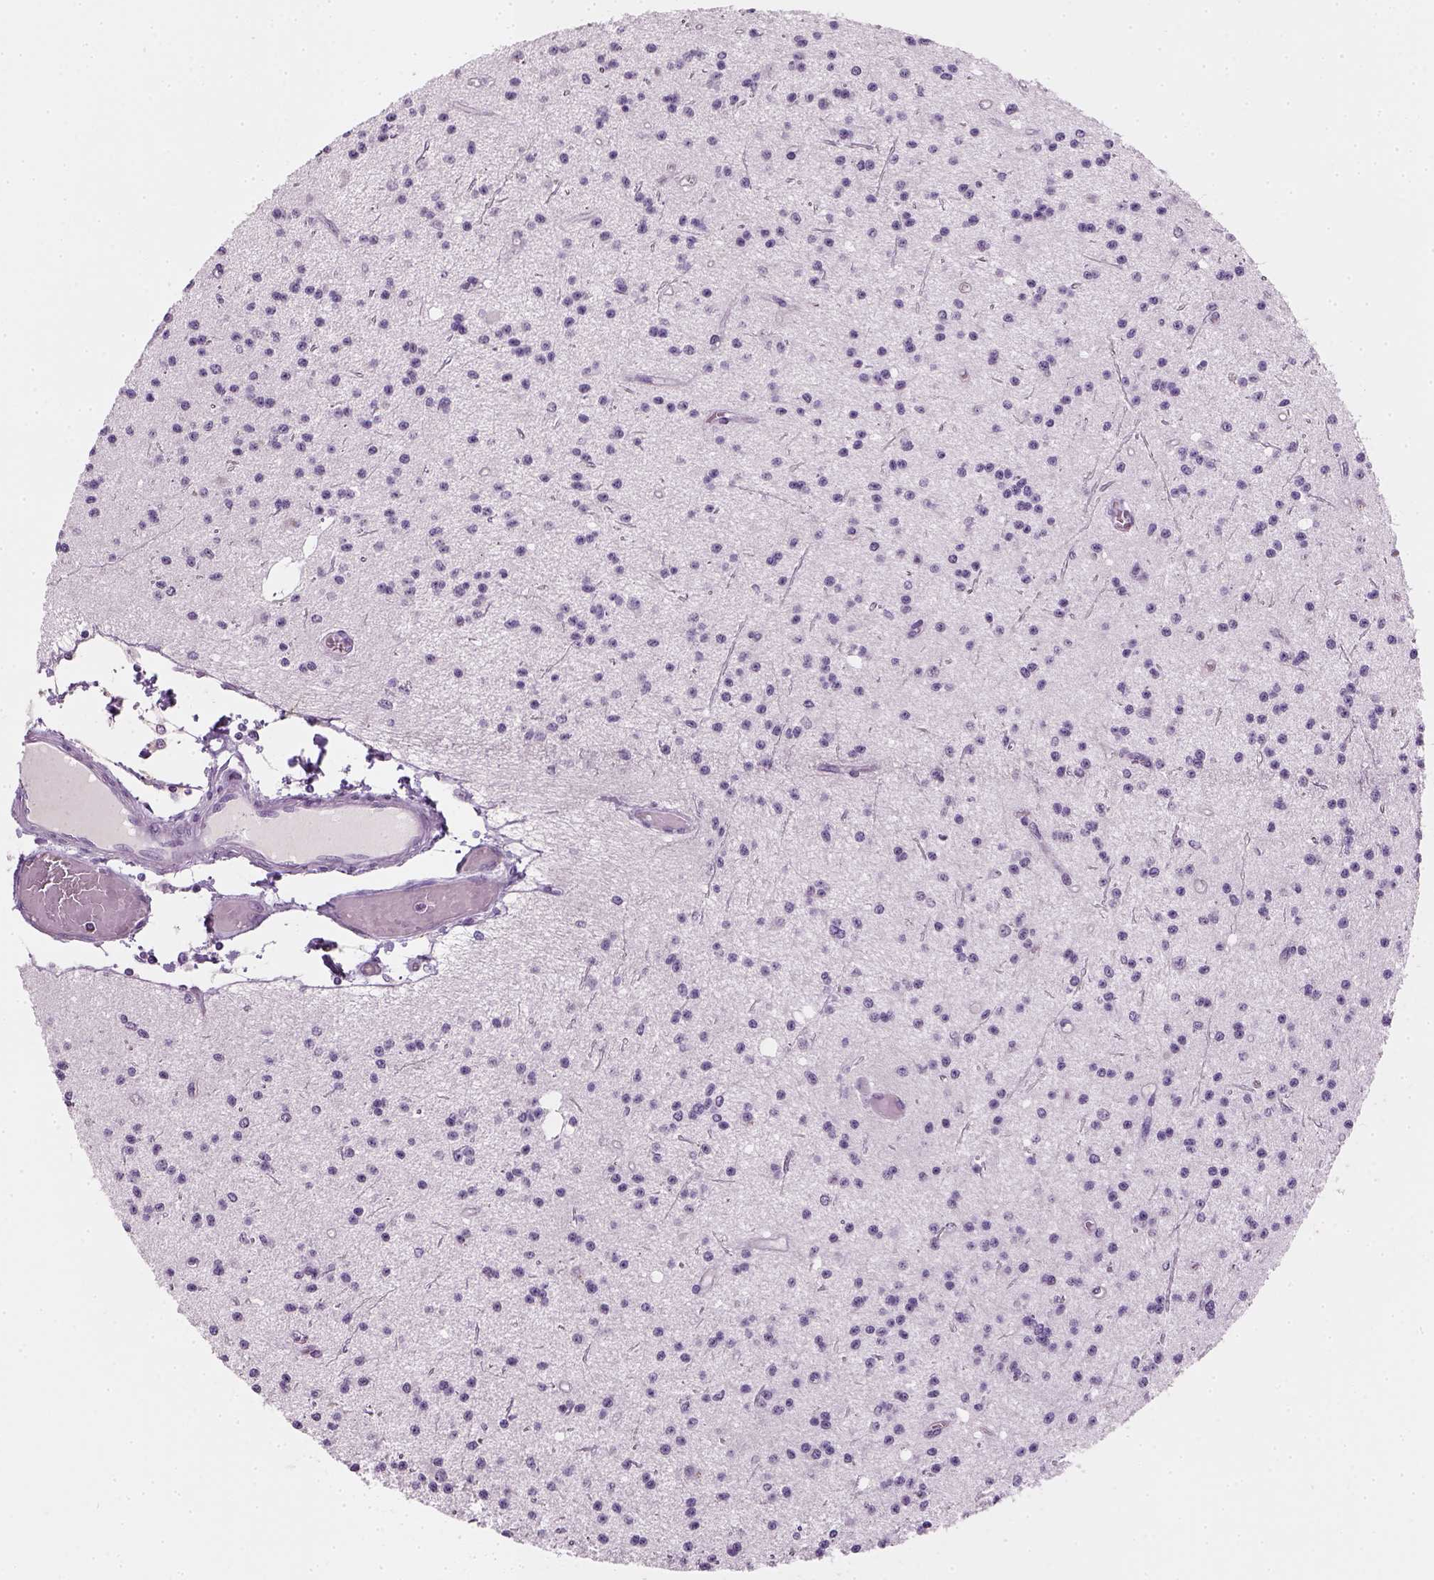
{"staining": {"intensity": "negative", "quantity": "none", "location": "none"}, "tissue": "glioma", "cell_type": "Tumor cells", "image_type": "cancer", "snomed": [{"axis": "morphology", "description": "Glioma, malignant, Low grade"}, {"axis": "topography", "description": "Brain"}], "caption": "Tumor cells are negative for brown protein staining in malignant glioma (low-grade).", "gene": "TH", "patient": {"sex": "male", "age": 27}}